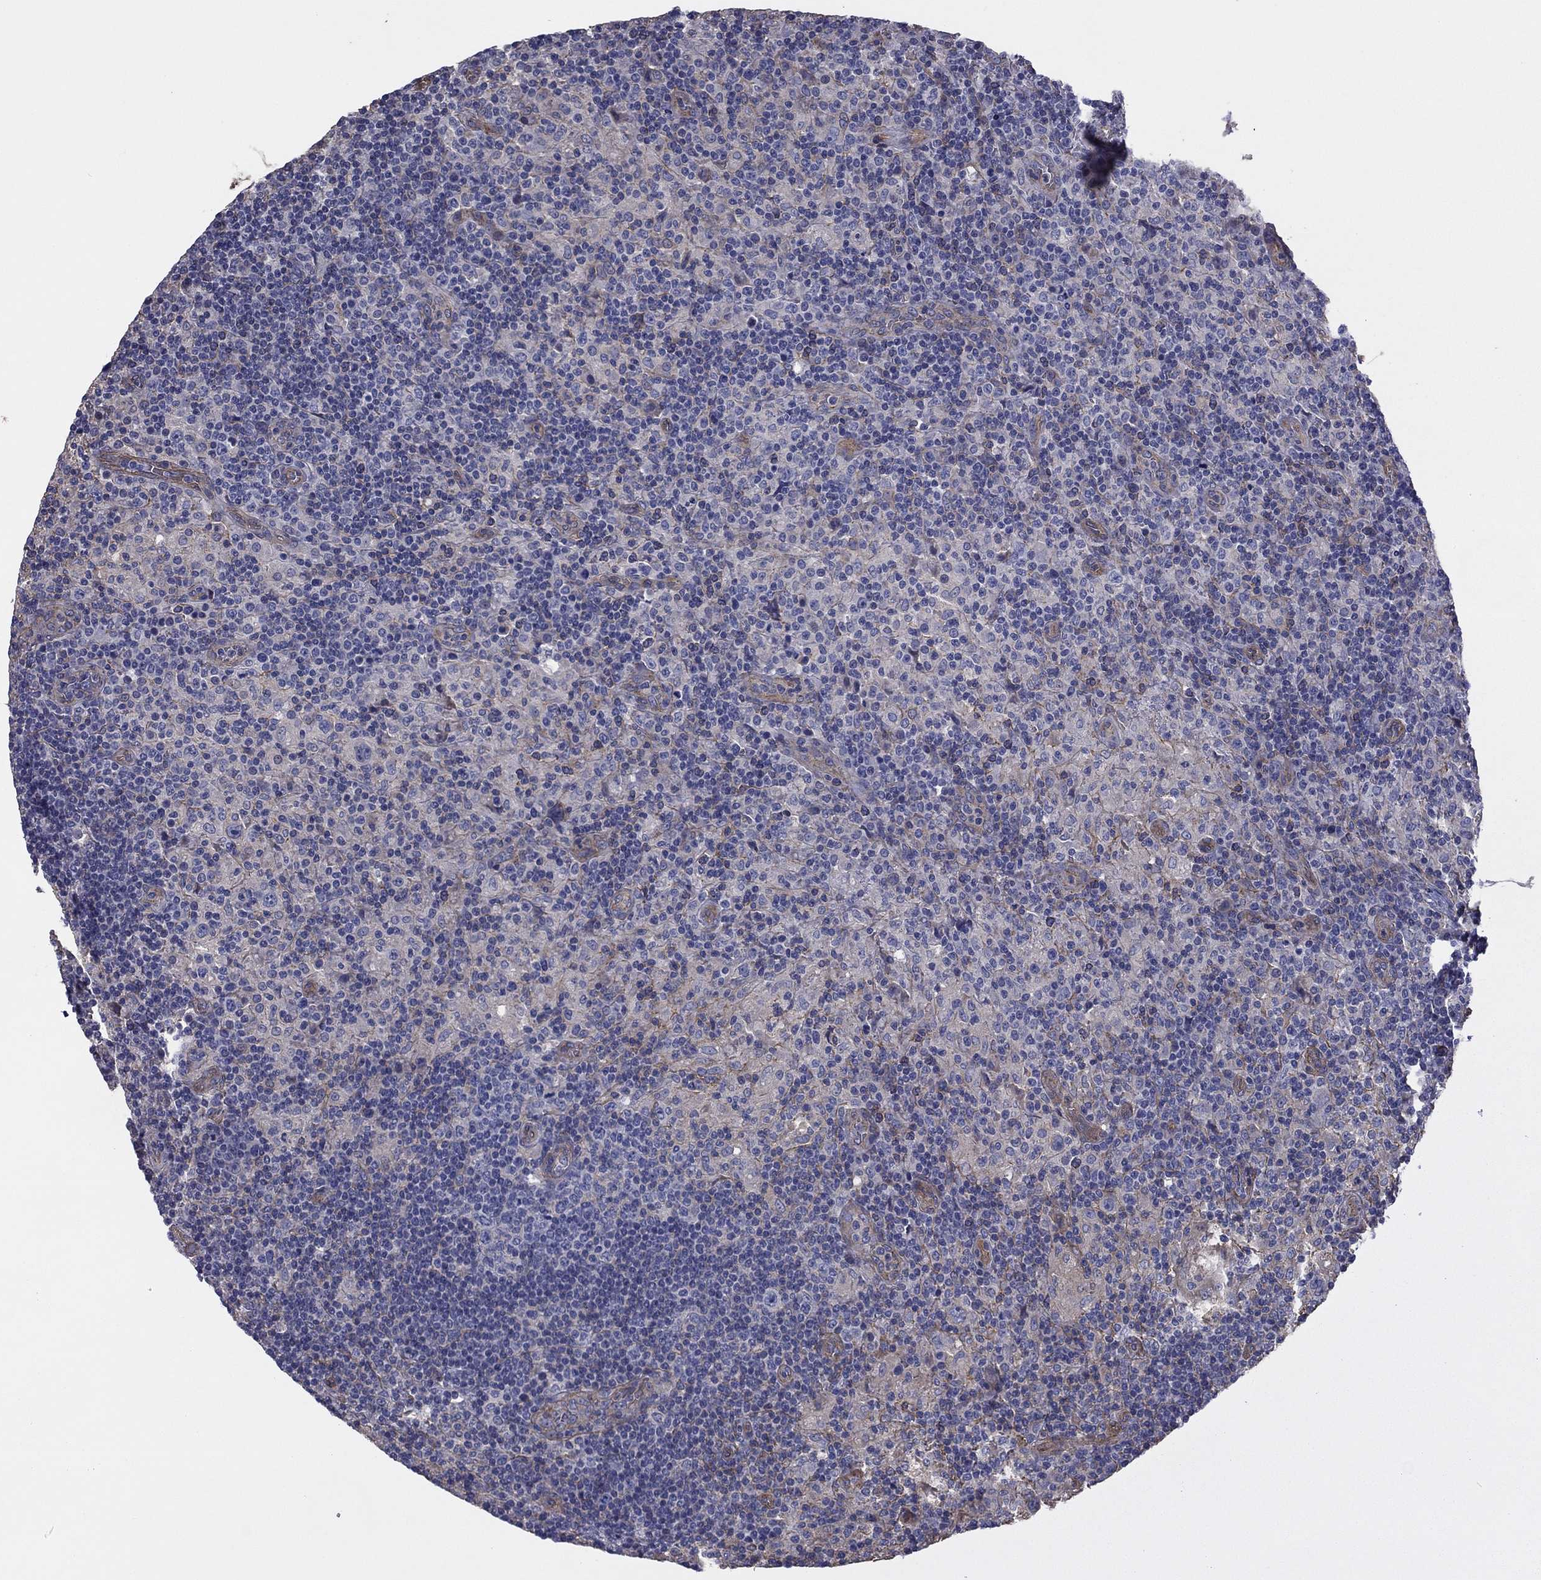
{"staining": {"intensity": "negative", "quantity": "none", "location": "none"}, "tissue": "lymphoma", "cell_type": "Tumor cells", "image_type": "cancer", "snomed": [{"axis": "morphology", "description": "Hodgkin's disease, NOS"}, {"axis": "topography", "description": "Lymph node"}], "caption": "Human Hodgkin's disease stained for a protein using immunohistochemistry (IHC) demonstrates no expression in tumor cells.", "gene": "TCHH", "patient": {"sex": "male", "age": 70}}